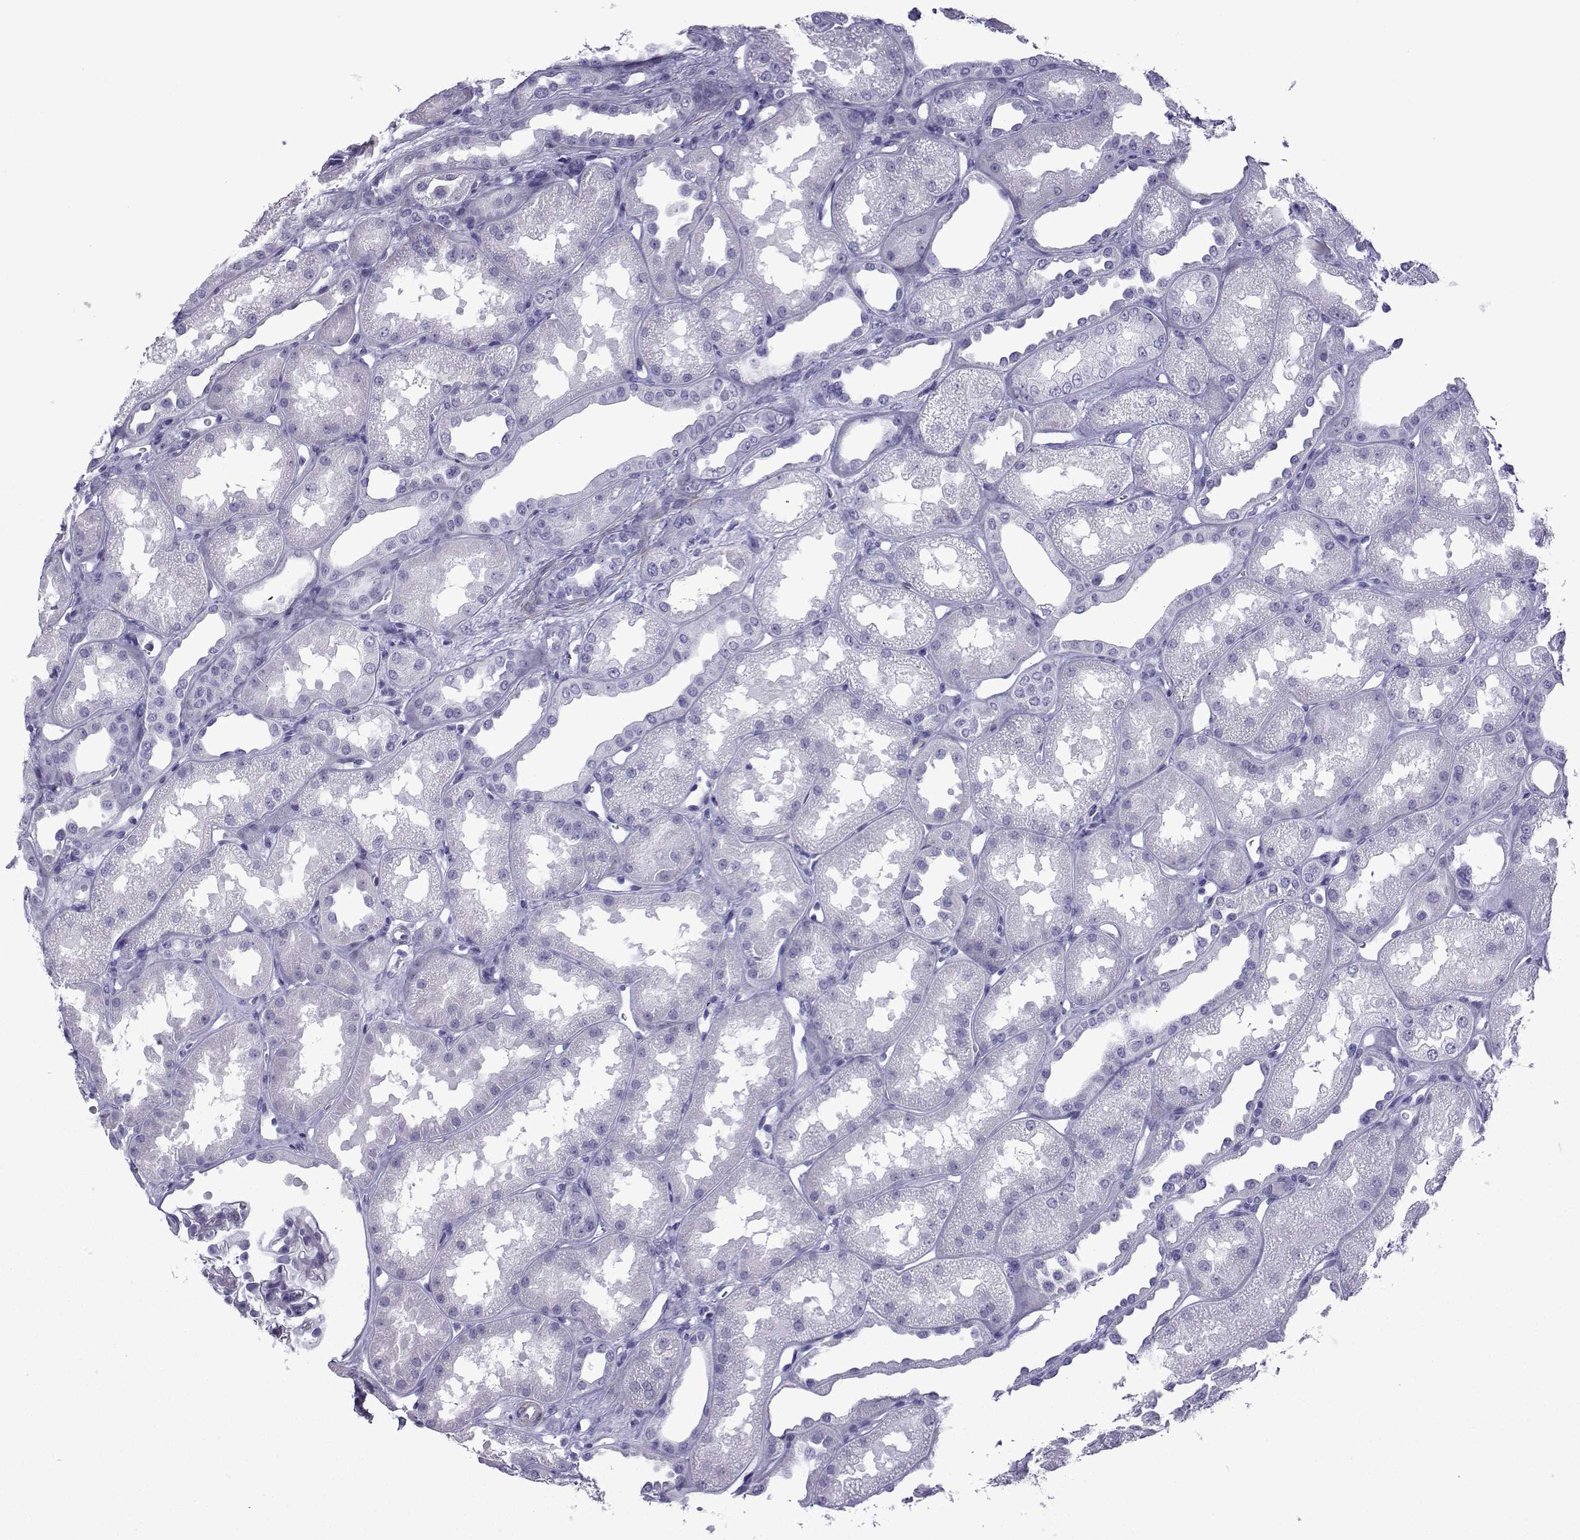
{"staining": {"intensity": "negative", "quantity": "none", "location": "none"}, "tissue": "kidney", "cell_type": "Cells in glomeruli", "image_type": "normal", "snomed": [{"axis": "morphology", "description": "Normal tissue, NOS"}, {"axis": "topography", "description": "Kidney"}], "caption": "Immunohistochemical staining of benign human kidney demonstrates no significant expression in cells in glomeruli.", "gene": "KCNF1", "patient": {"sex": "male", "age": 61}}